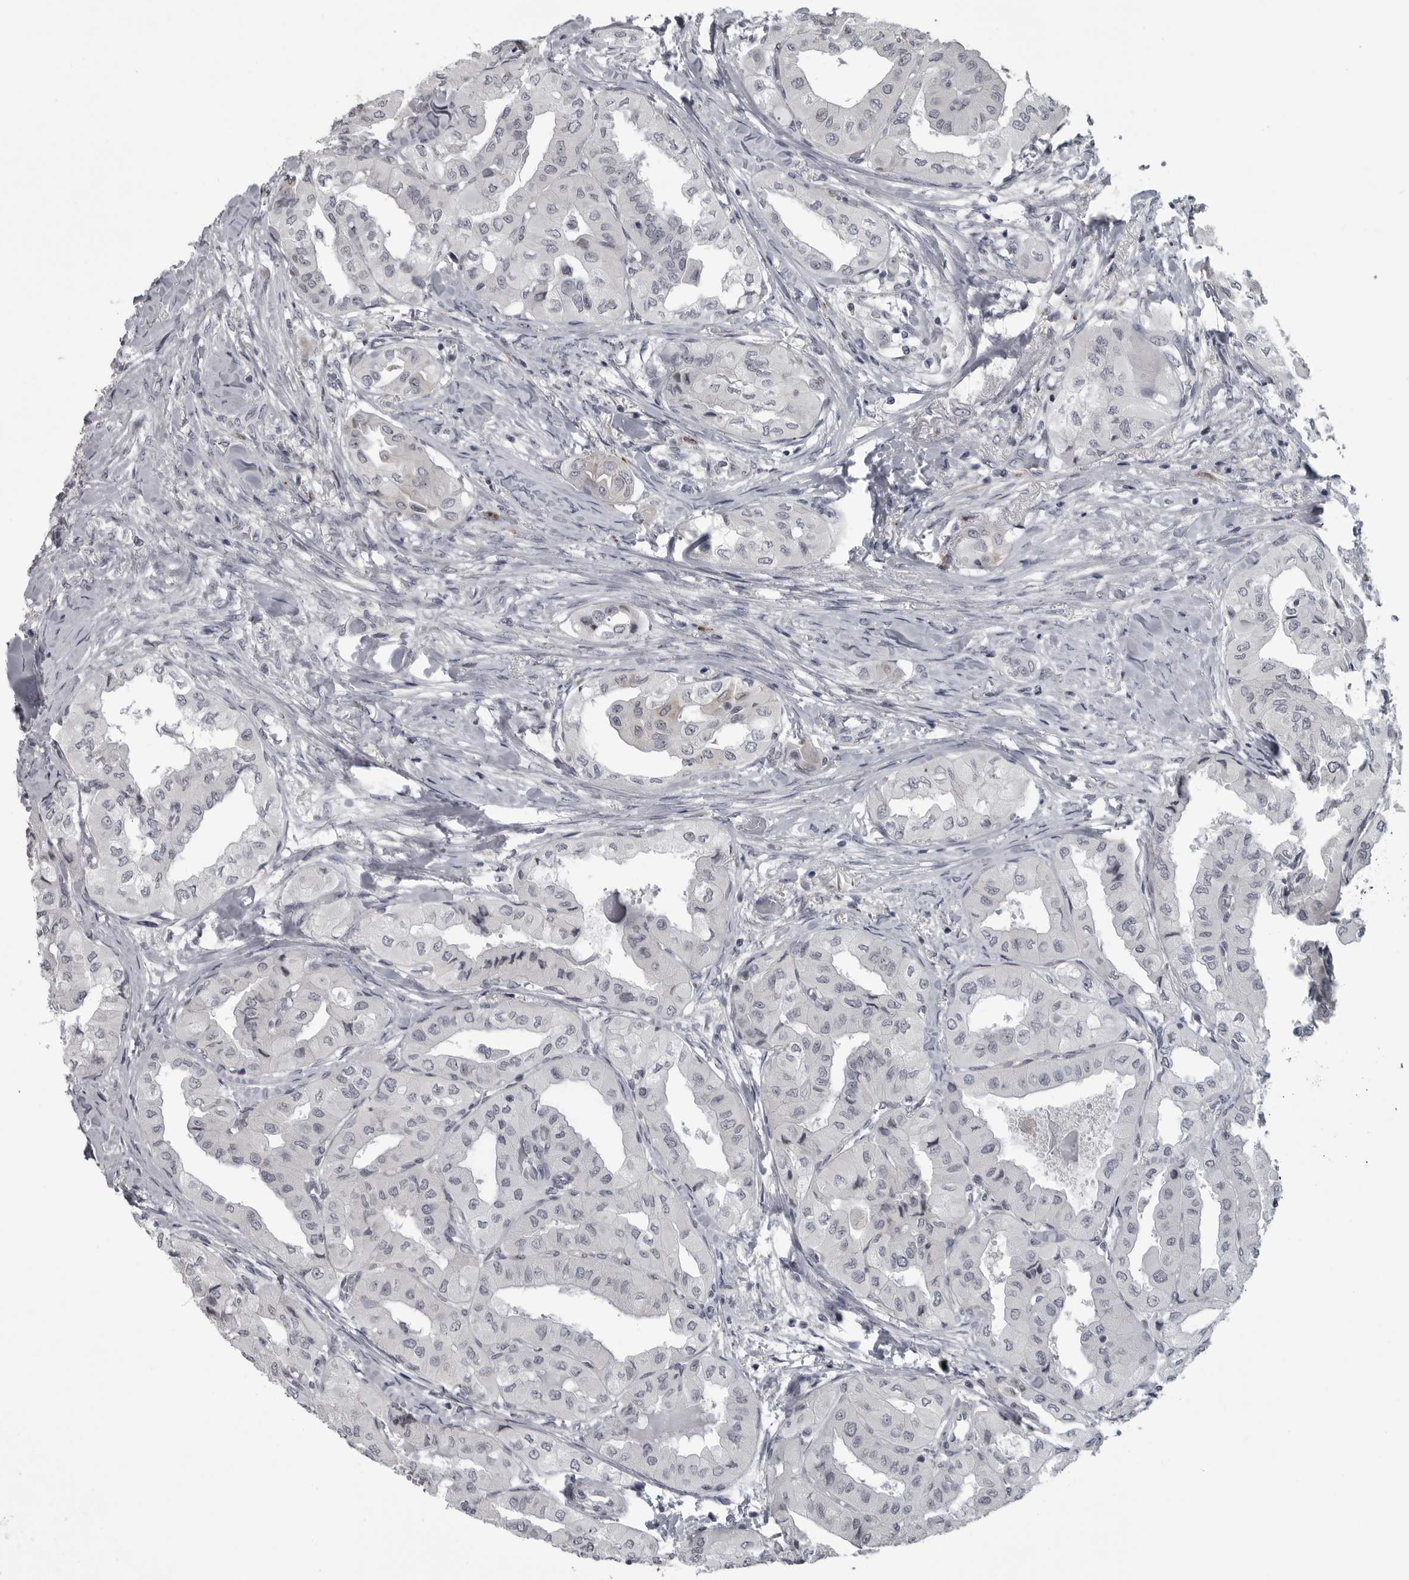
{"staining": {"intensity": "negative", "quantity": "none", "location": "none"}, "tissue": "thyroid cancer", "cell_type": "Tumor cells", "image_type": "cancer", "snomed": [{"axis": "morphology", "description": "Papillary adenocarcinoma, NOS"}, {"axis": "topography", "description": "Thyroid gland"}], "caption": "The micrograph exhibits no significant staining in tumor cells of thyroid cancer.", "gene": "LYSMD1", "patient": {"sex": "female", "age": 59}}